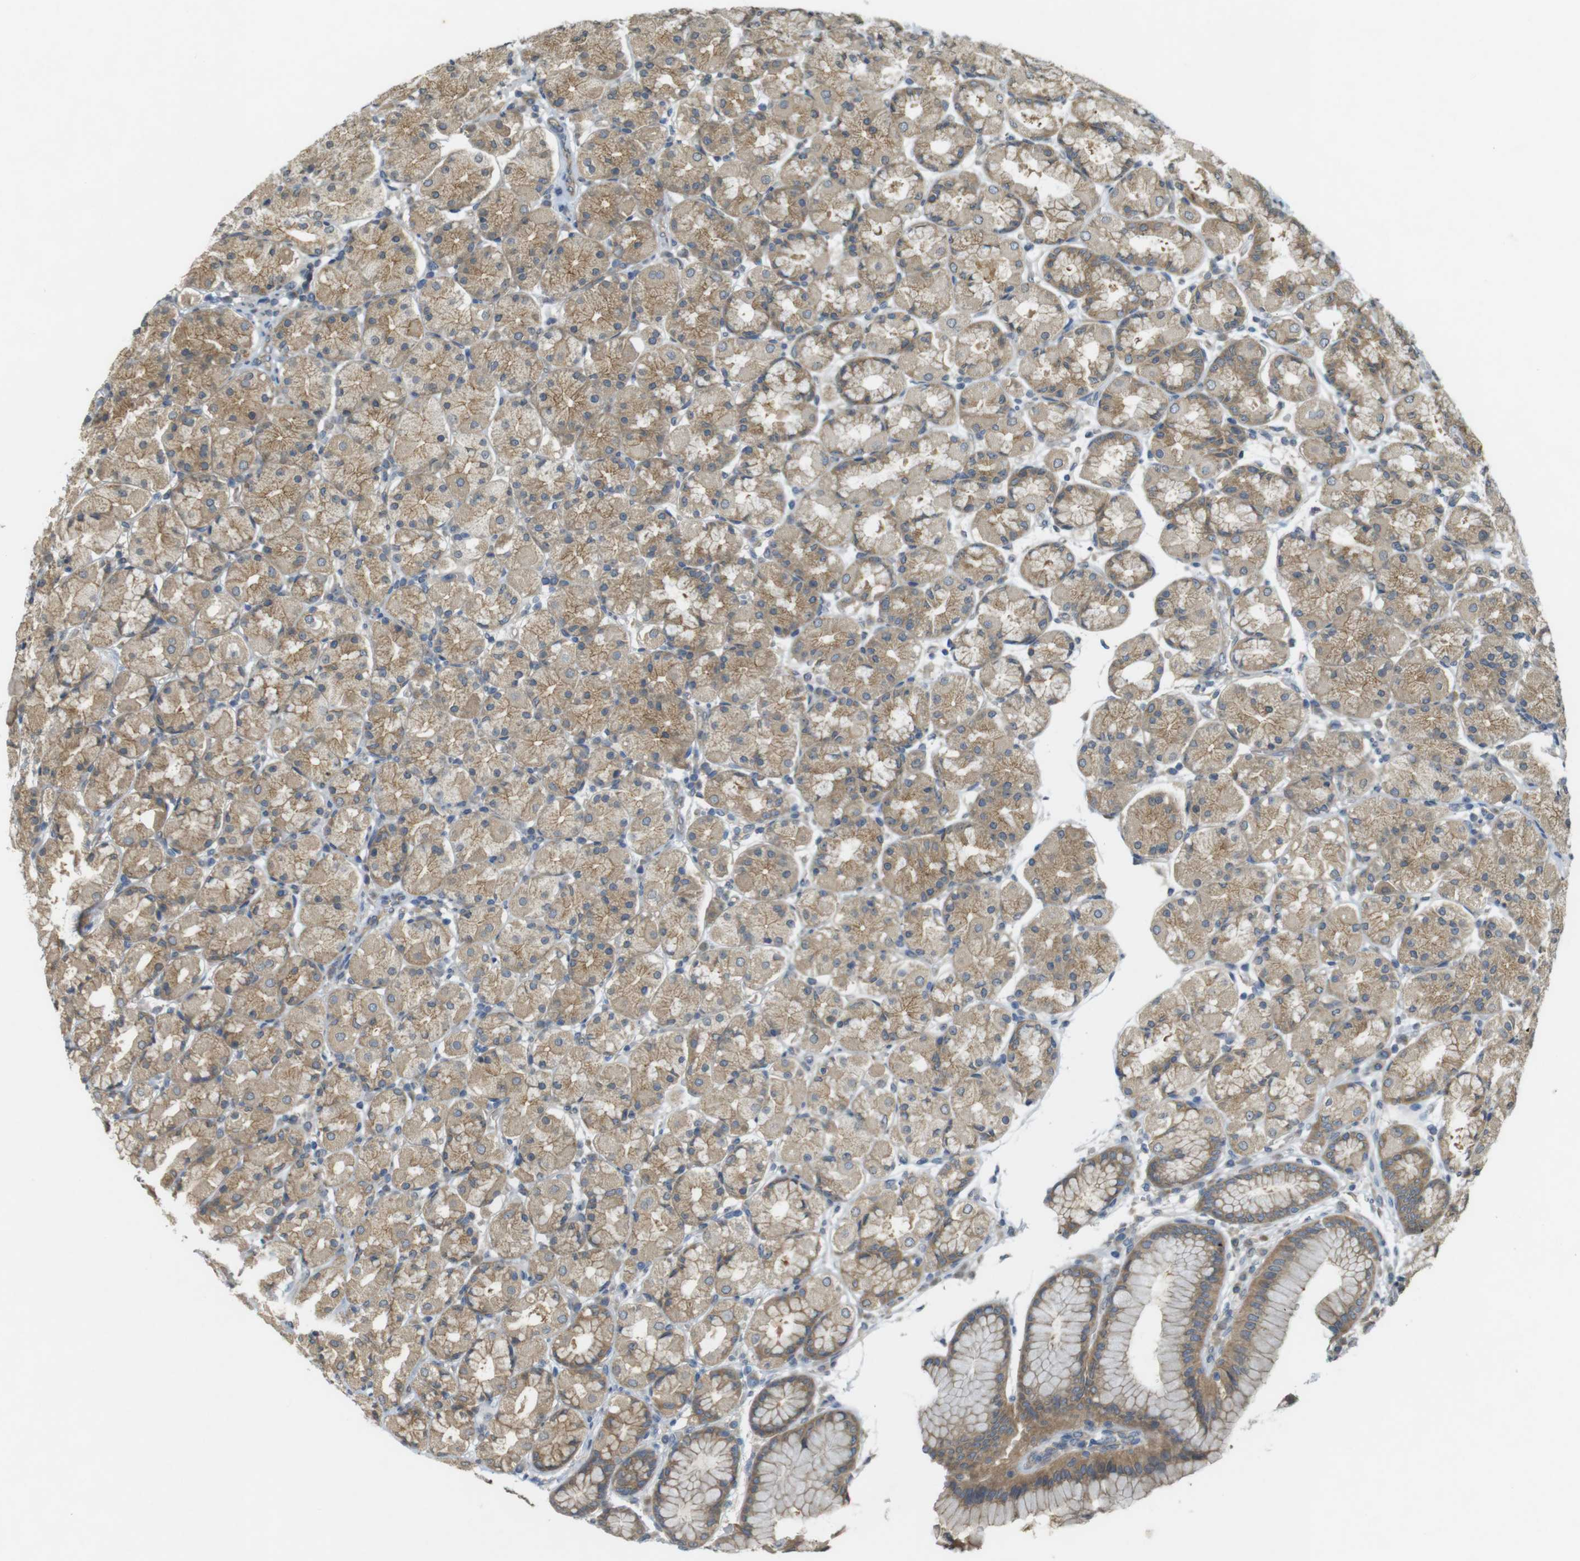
{"staining": {"intensity": "moderate", "quantity": ">75%", "location": "cytoplasmic/membranous"}, "tissue": "stomach", "cell_type": "Glandular cells", "image_type": "normal", "snomed": [{"axis": "morphology", "description": "Normal tissue, NOS"}, {"axis": "topography", "description": "Stomach, upper"}], "caption": "Brown immunohistochemical staining in normal stomach exhibits moderate cytoplasmic/membranous positivity in approximately >75% of glandular cells.", "gene": "KIF5B", "patient": {"sex": "male", "age": 68}}